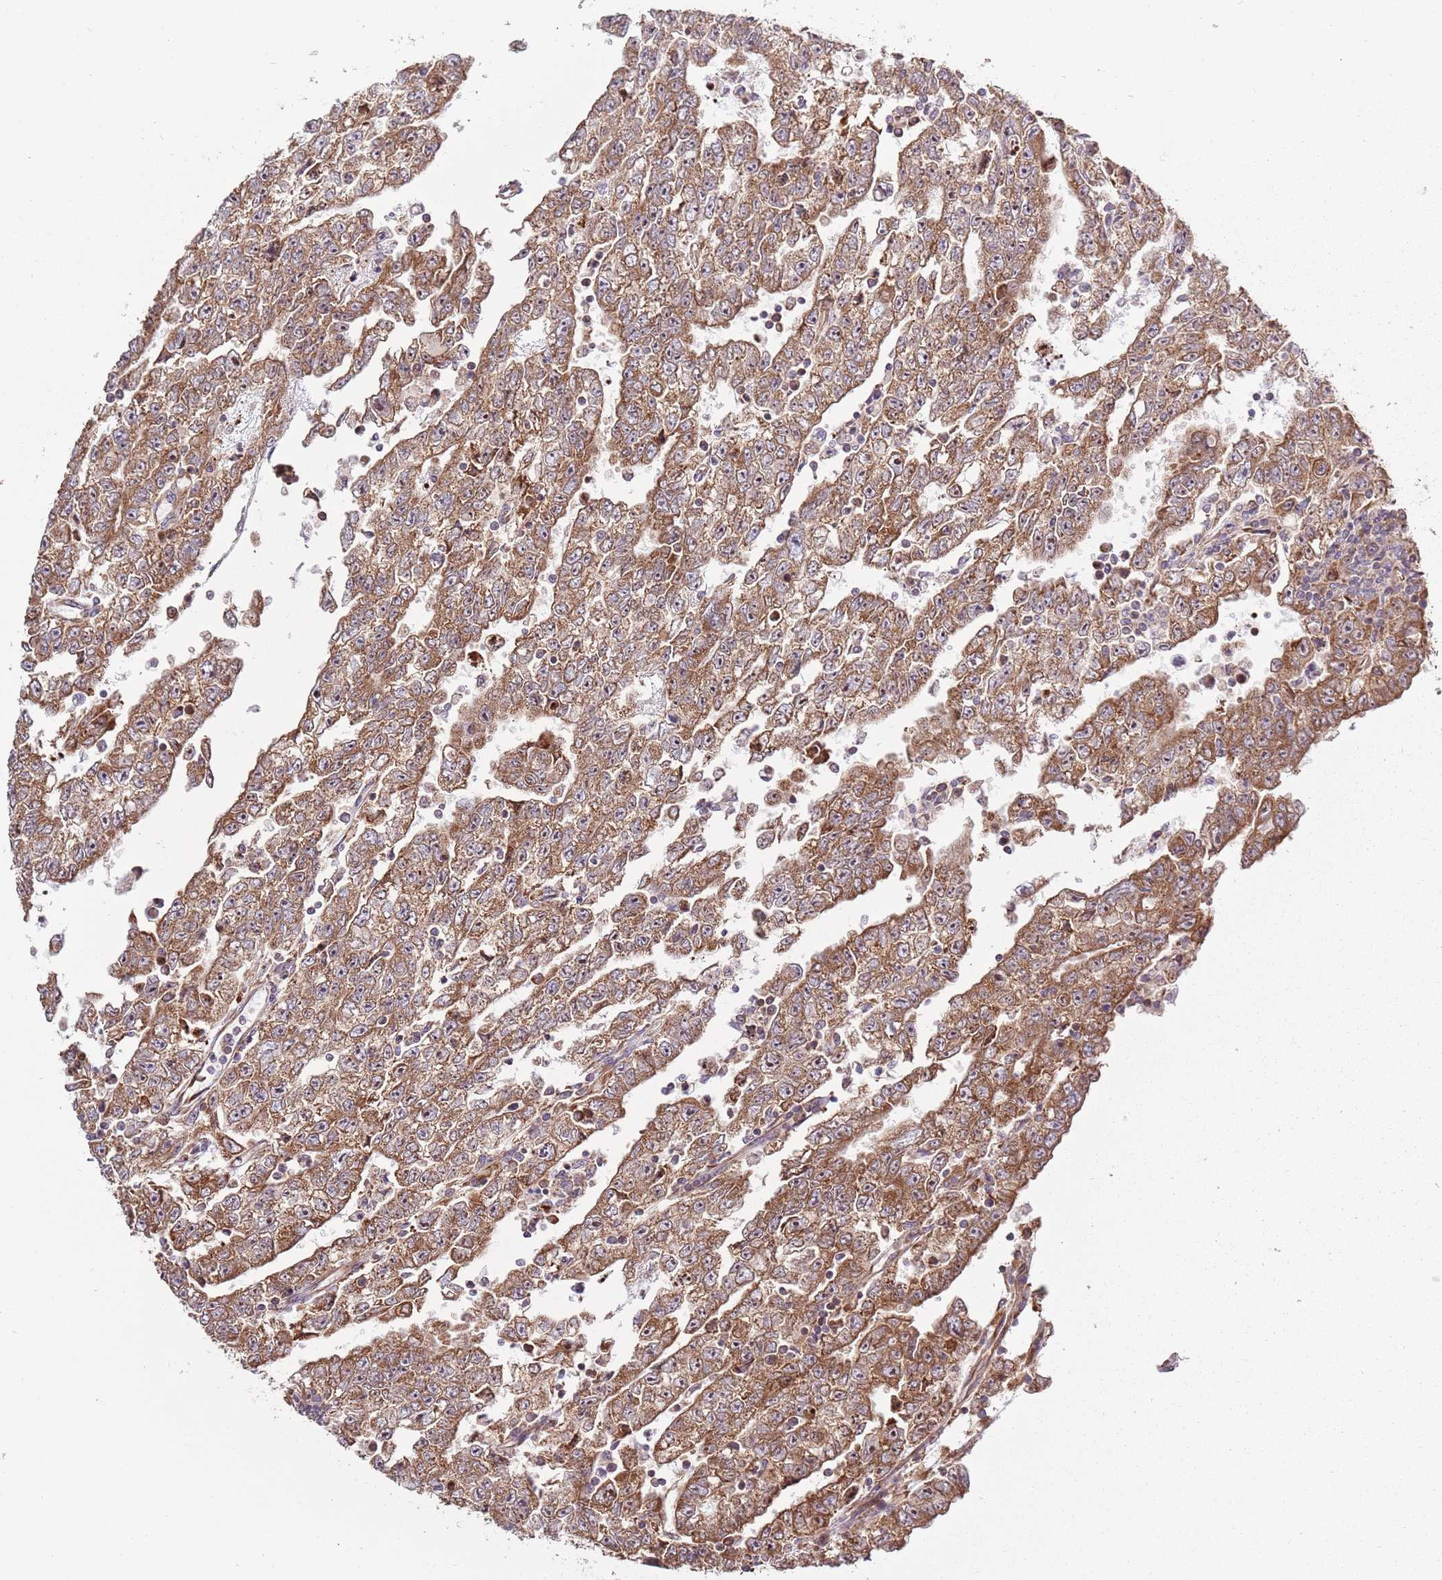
{"staining": {"intensity": "moderate", "quantity": ">75%", "location": "cytoplasmic/membranous,nuclear"}, "tissue": "testis cancer", "cell_type": "Tumor cells", "image_type": "cancer", "snomed": [{"axis": "morphology", "description": "Carcinoma, Embryonal, NOS"}, {"axis": "topography", "description": "Testis"}], "caption": "The immunohistochemical stain highlights moderate cytoplasmic/membranous and nuclear positivity in tumor cells of testis cancer (embryonal carcinoma) tissue. (DAB IHC, brown staining for protein, blue staining for nuclei).", "gene": "RPL17-C18orf32", "patient": {"sex": "male", "age": 25}}